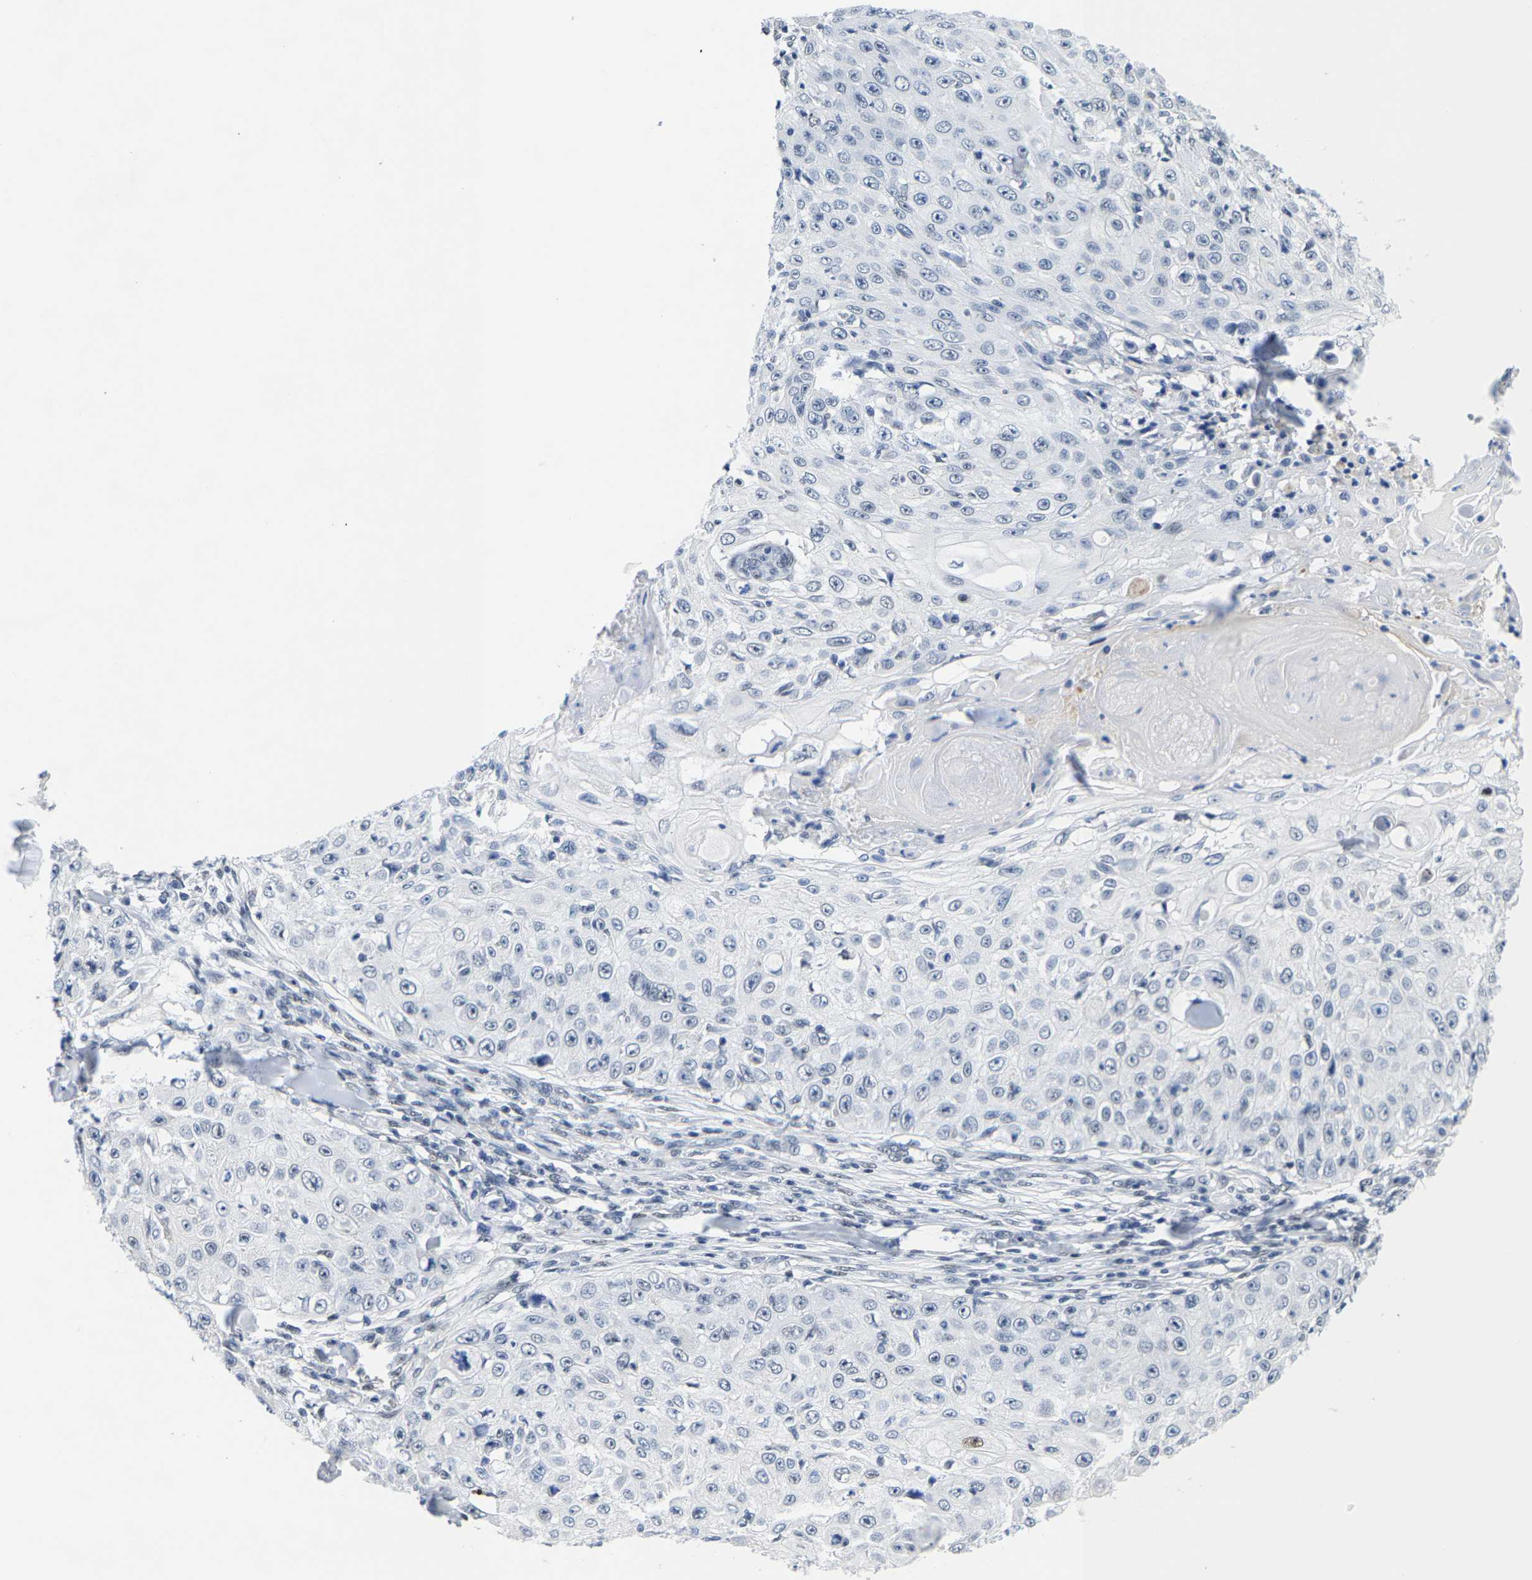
{"staining": {"intensity": "negative", "quantity": "none", "location": "none"}, "tissue": "skin cancer", "cell_type": "Tumor cells", "image_type": "cancer", "snomed": [{"axis": "morphology", "description": "Squamous cell carcinoma, NOS"}, {"axis": "topography", "description": "Skin"}], "caption": "High magnification brightfield microscopy of skin cancer stained with DAB (3,3'-diaminobenzidine) (brown) and counterstained with hematoxylin (blue): tumor cells show no significant expression.", "gene": "SETD1B", "patient": {"sex": "male", "age": 86}}